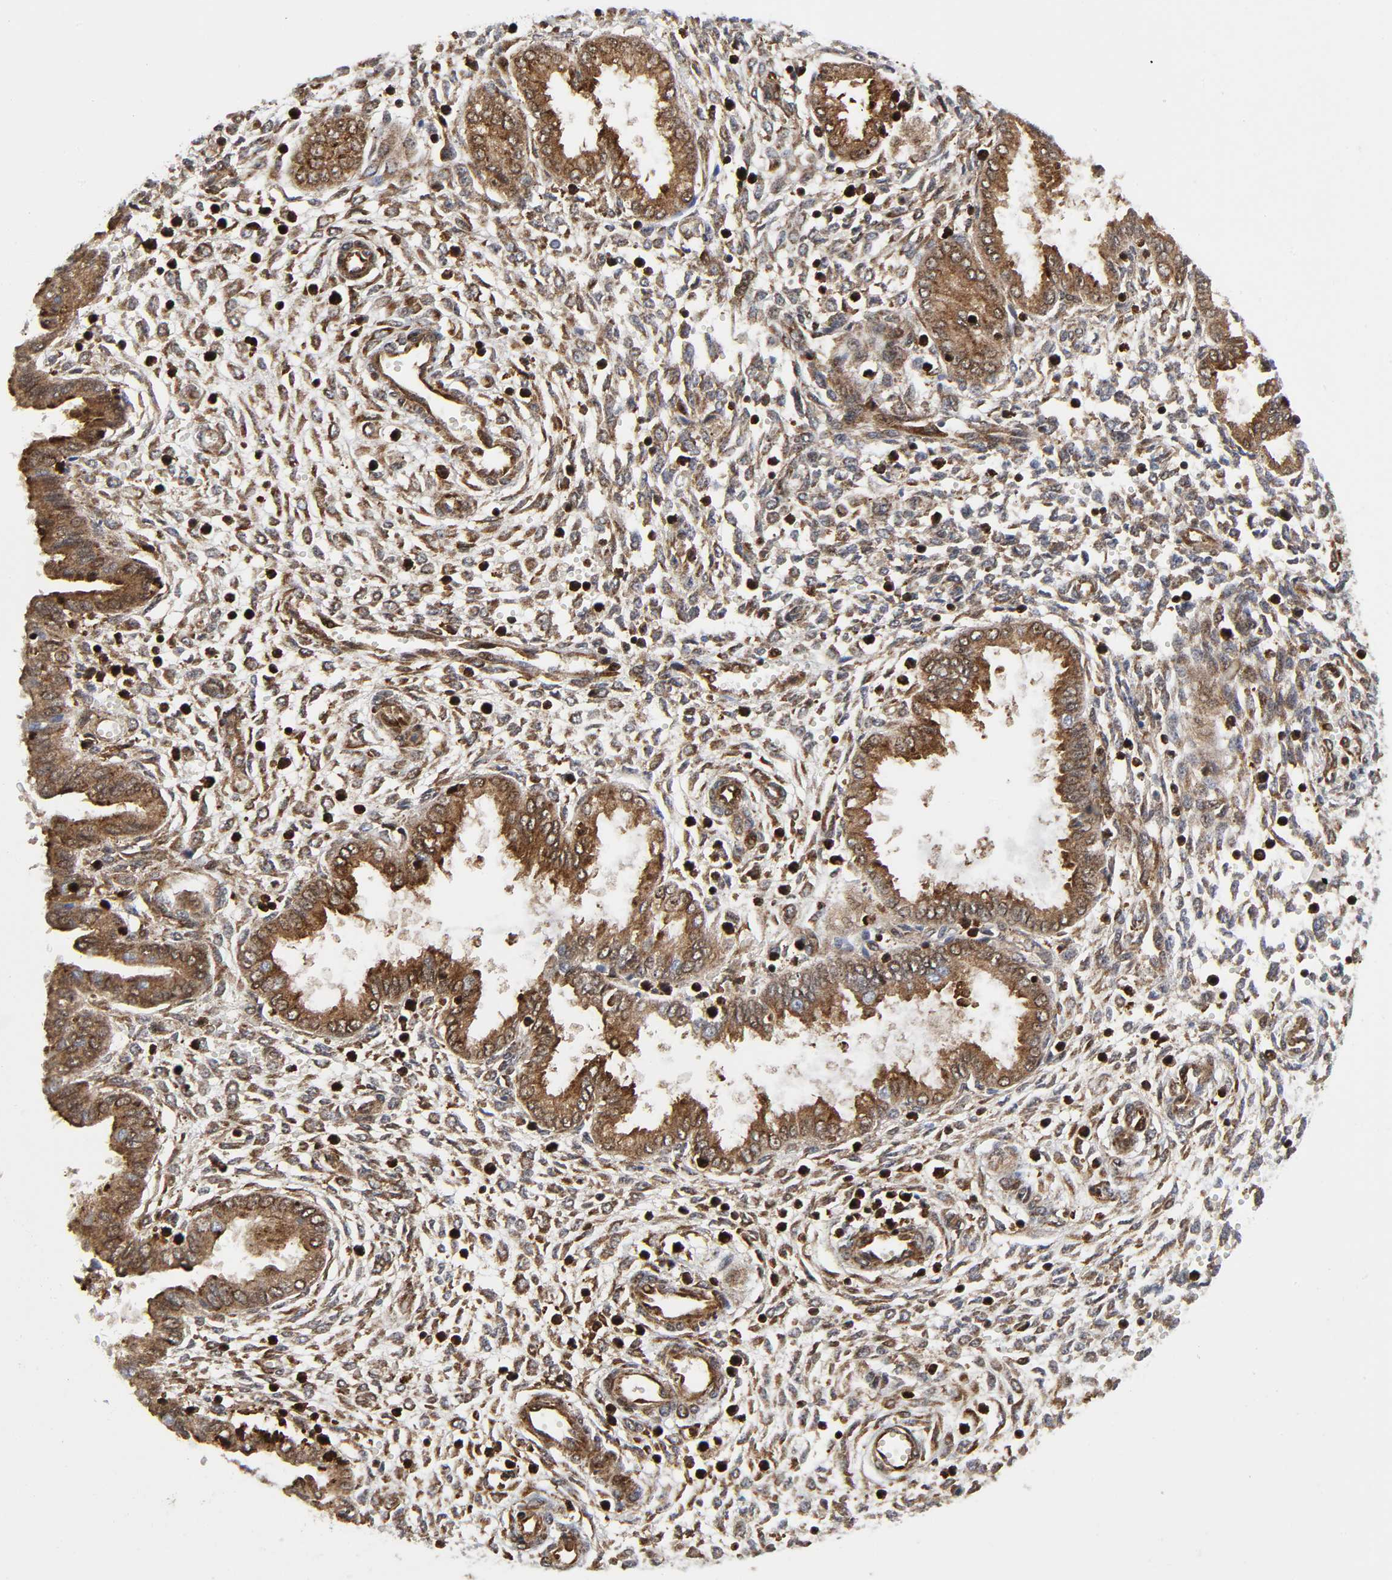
{"staining": {"intensity": "moderate", "quantity": ">75%", "location": "cytoplasmic/membranous"}, "tissue": "endometrium", "cell_type": "Cells in endometrial stroma", "image_type": "normal", "snomed": [{"axis": "morphology", "description": "Normal tissue, NOS"}, {"axis": "topography", "description": "Endometrium"}], "caption": "Approximately >75% of cells in endometrial stroma in normal human endometrium show moderate cytoplasmic/membranous protein positivity as visualized by brown immunohistochemical staining.", "gene": "MAPK1", "patient": {"sex": "female", "age": 33}}